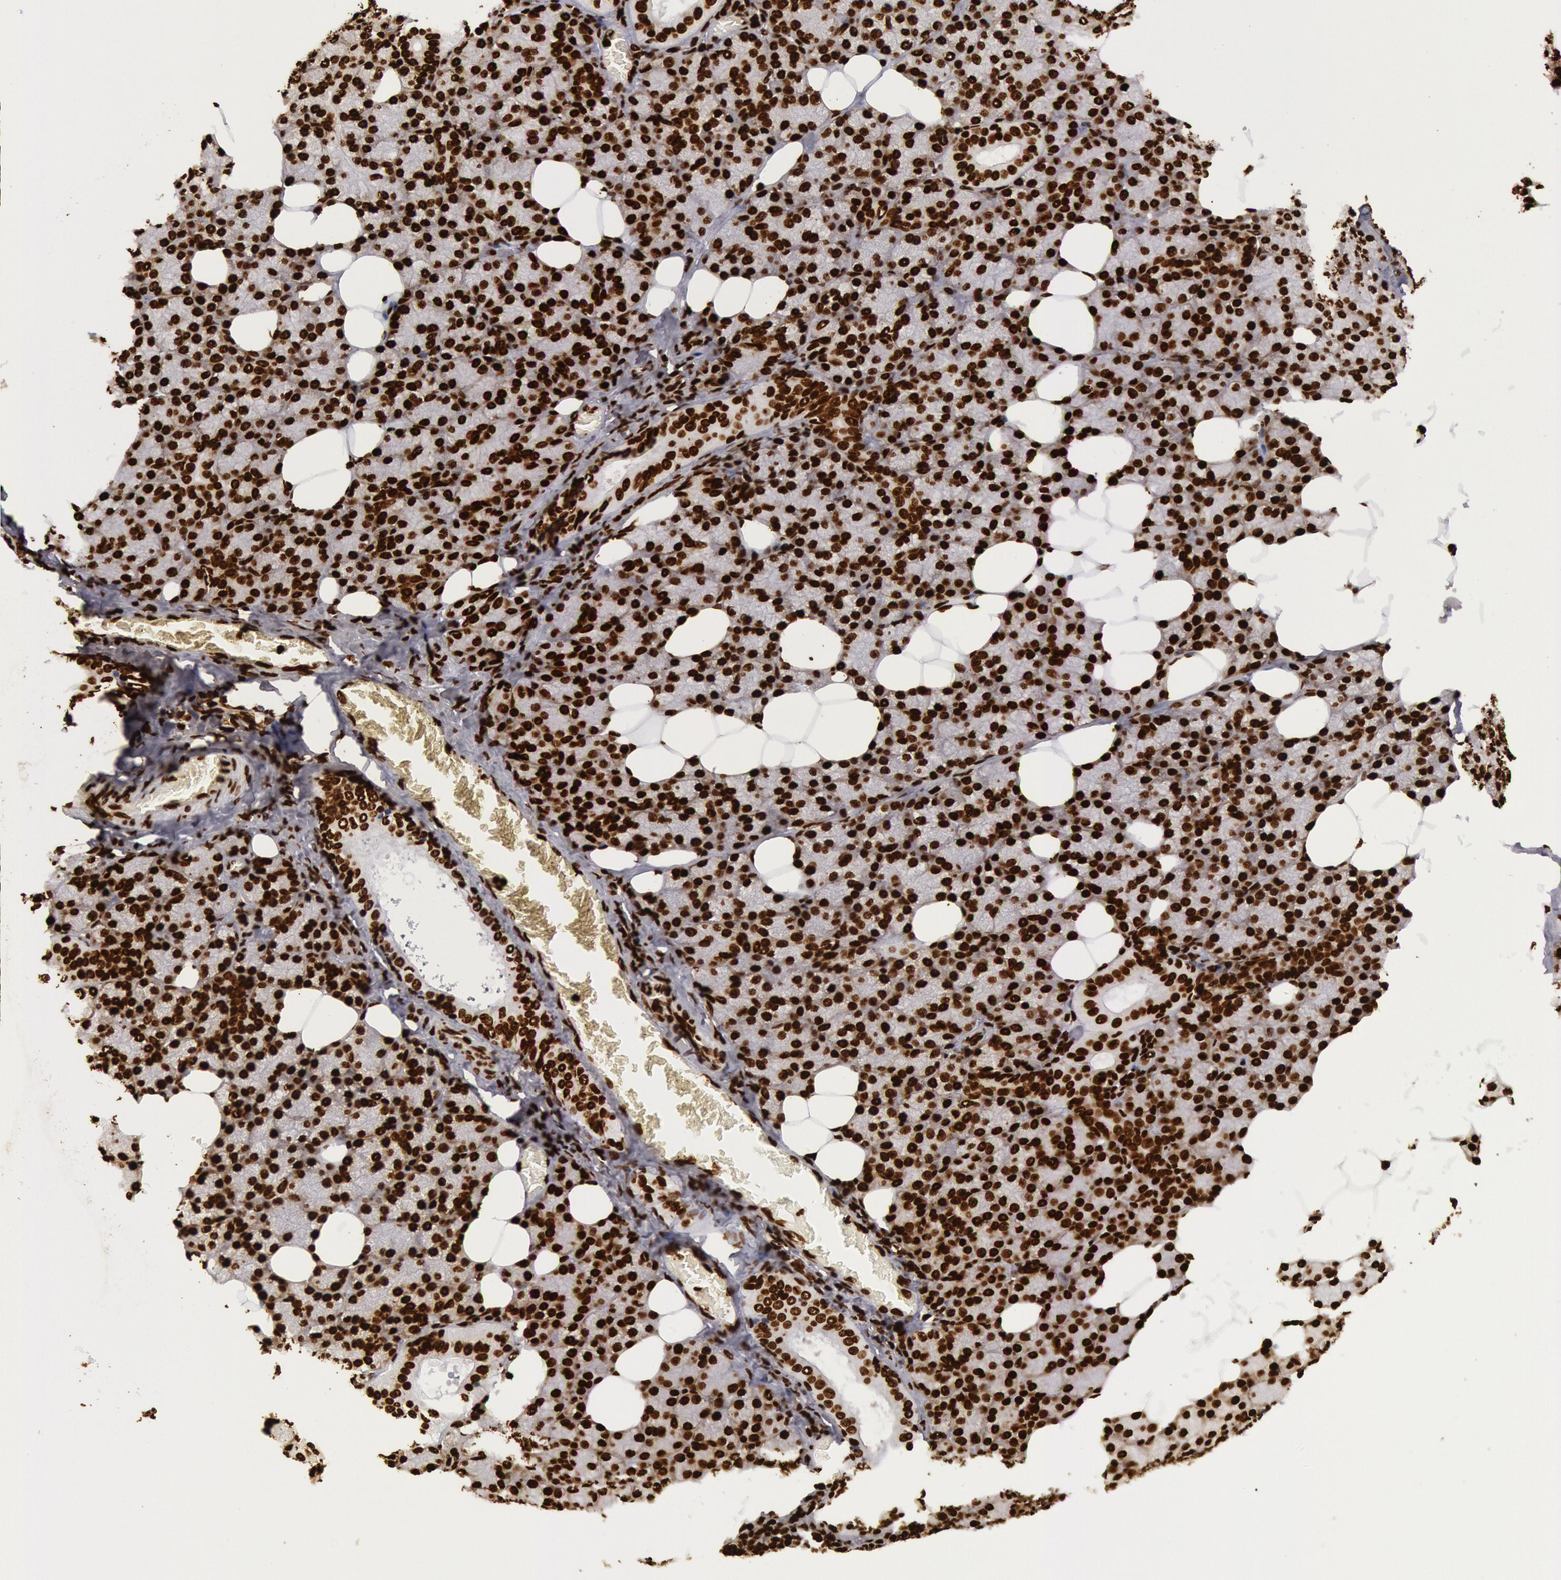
{"staining": {"intensity": "moderate", "quantity": ">75%", "location": "nuclear"}, "tissue": "salivary gland", "cell_type": "Glandular cells", "image_type": "normal", "snomed": [{"axis": "morphology", "description": "Normal tissue, NOS"}, {"axis": "topography", "description": "Lymph node"}, {"axis": "topography", "description": "Salivary gland"}], "caption": "Immunohistochemistry (IHC) image of unremarkable human salivary gland stained for a protein (brown), which reveals medium levels of moderate nuclear staining in about >75% of glandular cells.", "gene": "H3", "patient": {"sex": "male", "age": 8}}